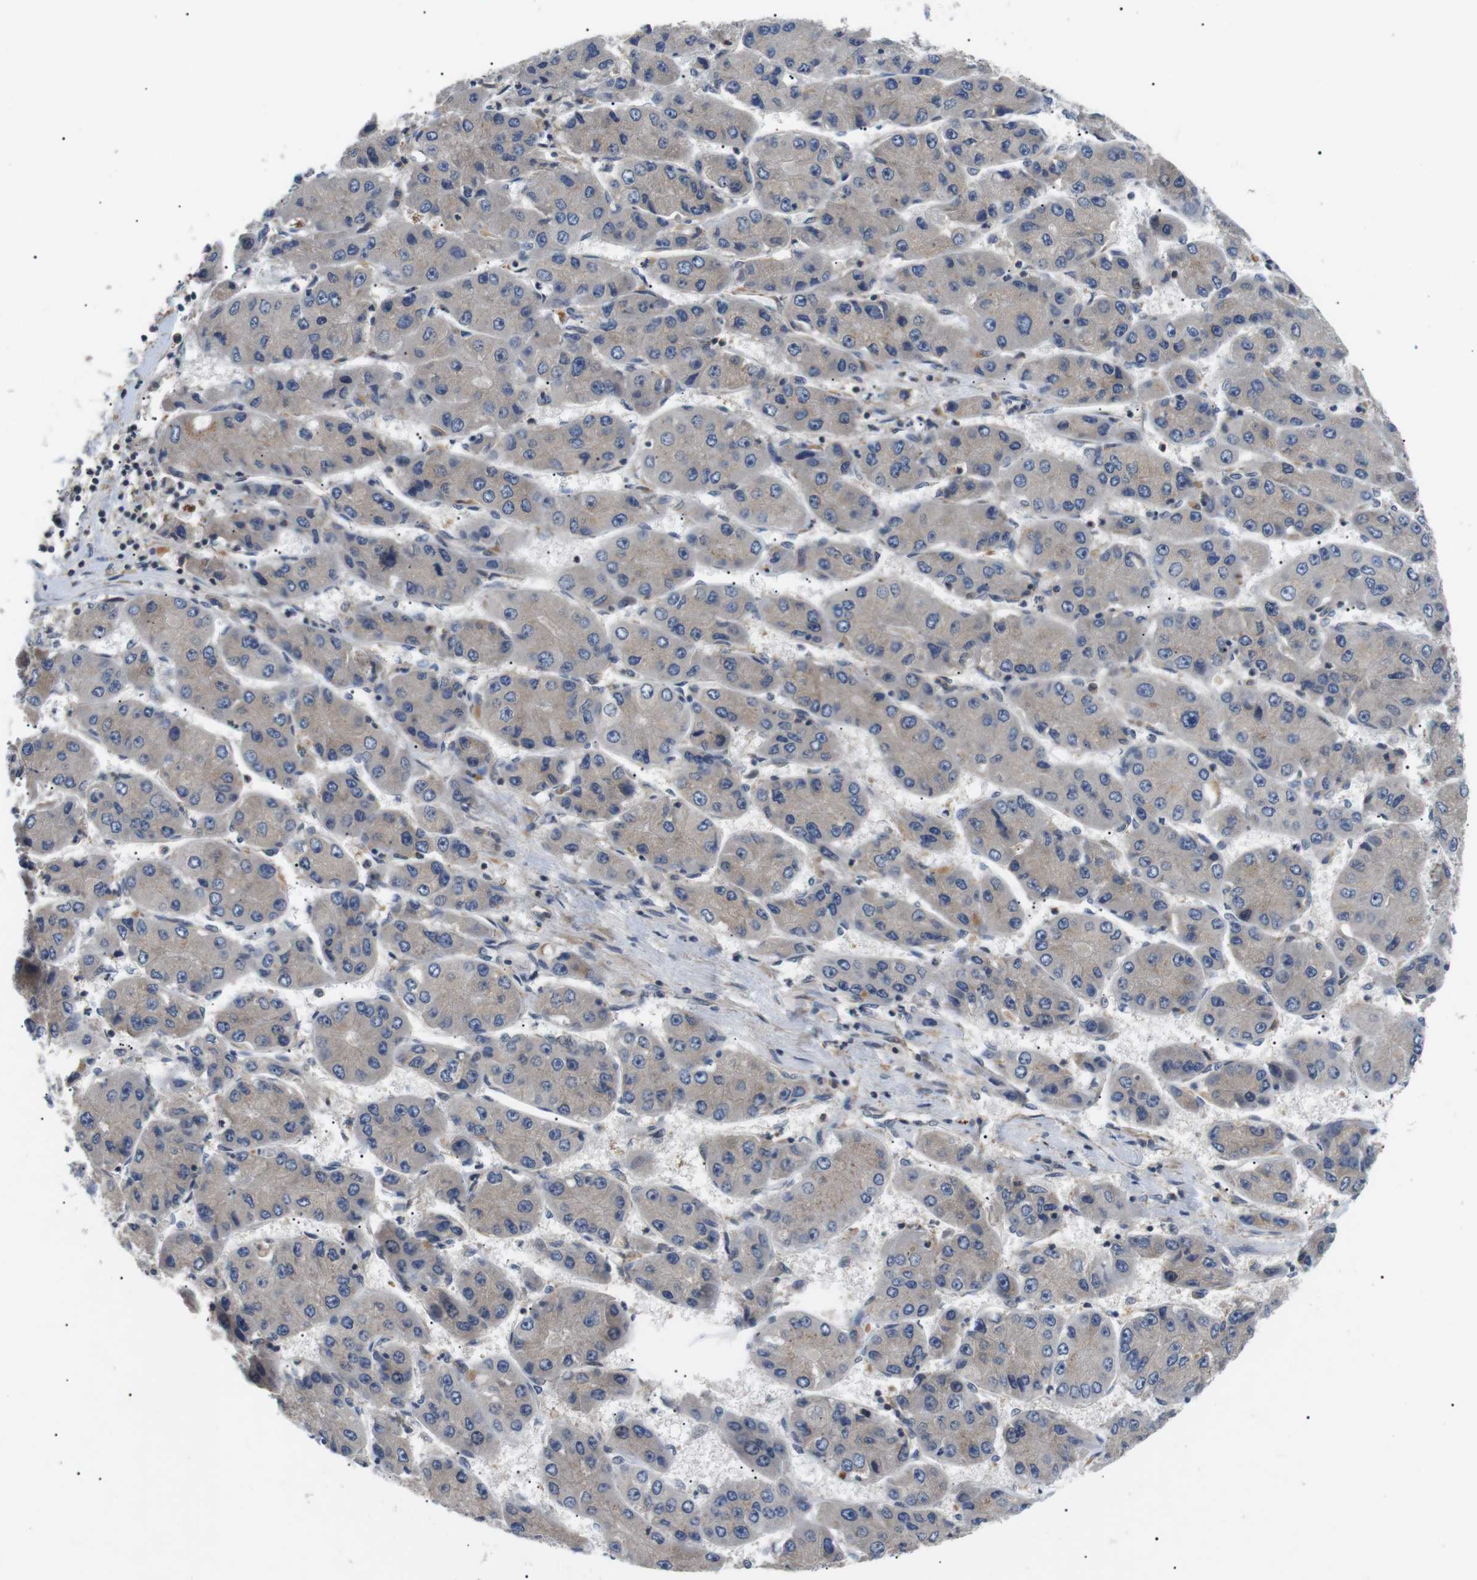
{"staining": {"intensity": "weak", "quantity": "<25%", "location": "cytoplasmic/membranous"}, "tissue": "liver cancer", "cell_type": "Tumor cells", "image_type": "cancer", "snomed": [{"axis": "morphology", "description": "Carcinoma, Hepatocellular, NOS"}, {"axis": "topography", "description": "Liver"}], "caption": "Liver hepatocellular carcinoma stained for a protein using immunohistochemistry (IHC) shows no staining tumor cells.", "gene": "DIPK1A", "patient": {"sex": "female", "age": 61}}